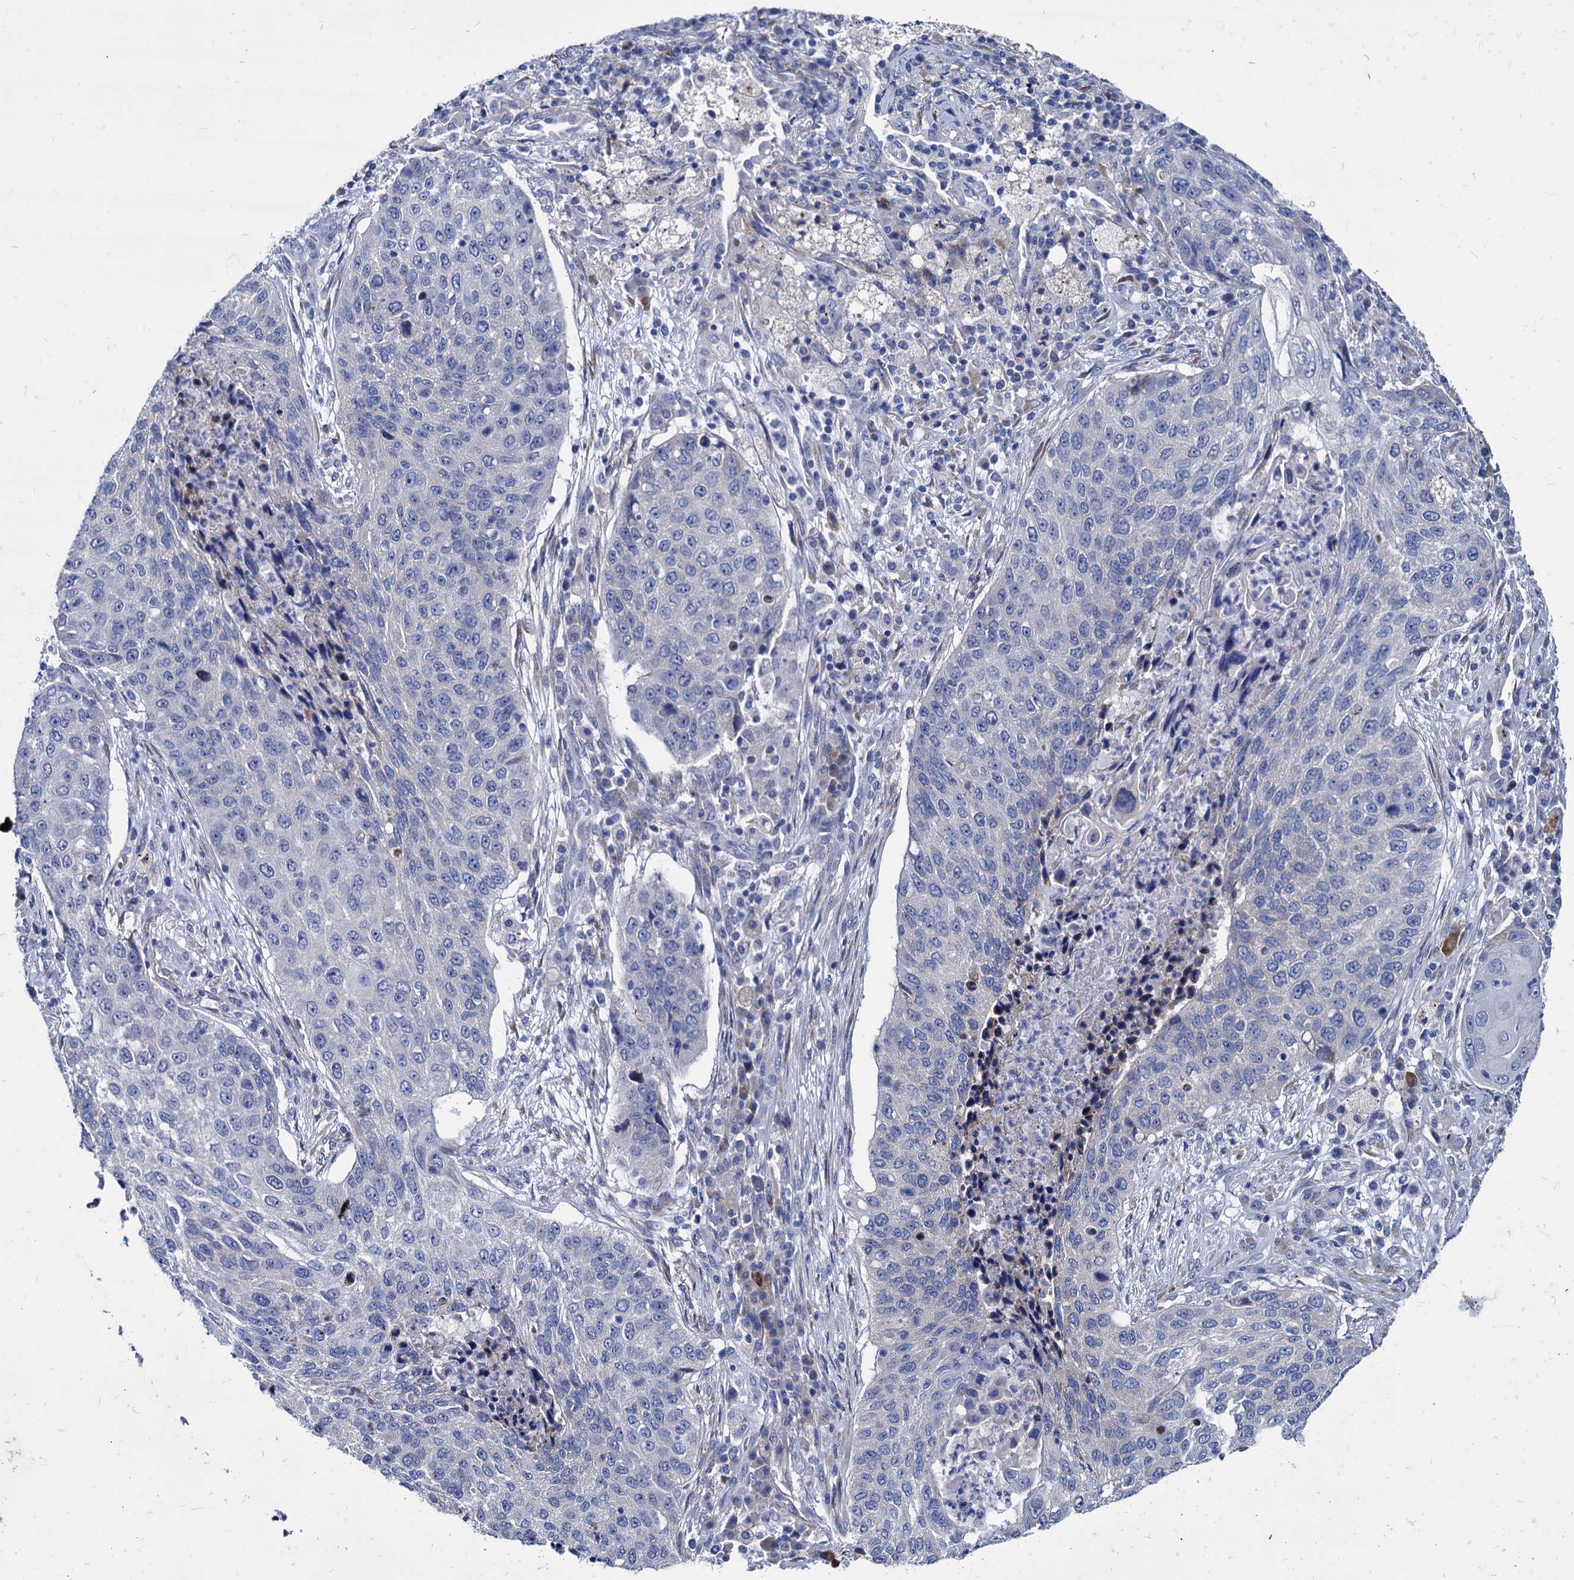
{"staining": {"intensity": "negative", "quantity": "none", "location": "none"}, "tissue": "lung cancer", "cell_type": "Tumor cells", "image_type": "cancer", "snomed": [{"axis": "morphology", "description": "Squamous cell carcinoma, NOS"}, {"axis": "topography", "description": "Lung"}], "caption": "Immunohistochemistry (IHC) of human squamous cell carcinoma (lung) displays no expression in tumor cells.", "gene": "FOXR2", "patient": {"sex": "female", "age": 63}}